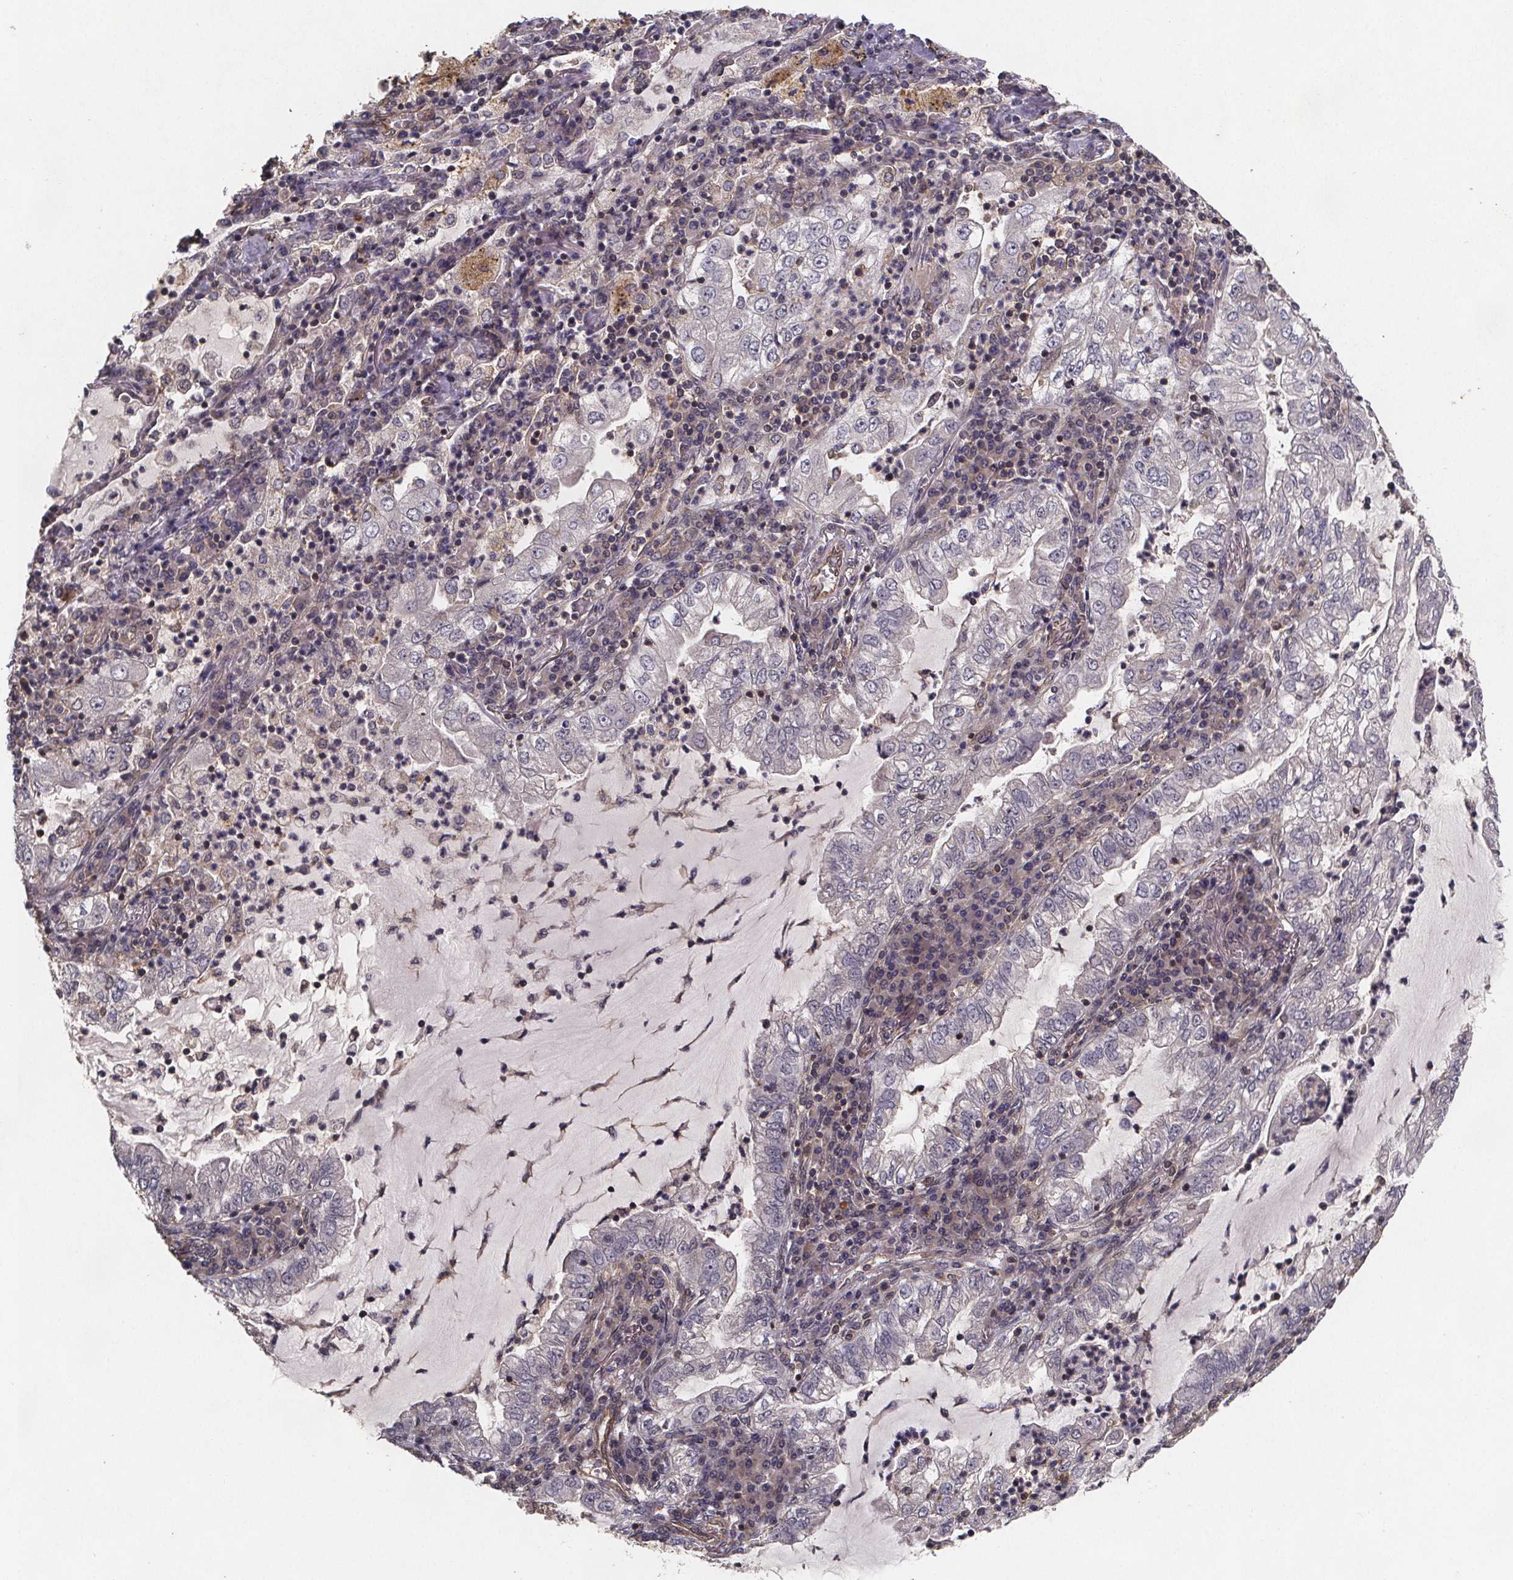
{"staining": {"intensity": "negative", "quantity": "none", "location": "none"}, "tissue": "lung cancer", "cell_type": "Tumor cells", "image_type": "cancer", "snomed": [{"axis": "morphology", "description": "Adenocarcinoma, NOS"}, {"axis": "topography", "description": "Lung"}], "caption": "High power microscopy micrograph of an IHC micrograph of lung cancer (adenocarcinoma), revealing no significant expression in tumor cells. (DAB (3,3'-diaminobenzidine) IHC visualized using brightfield microscopy, high magnification).", "gene": "PIERCE2", "patient": {"sex": "female", "age": 73}}